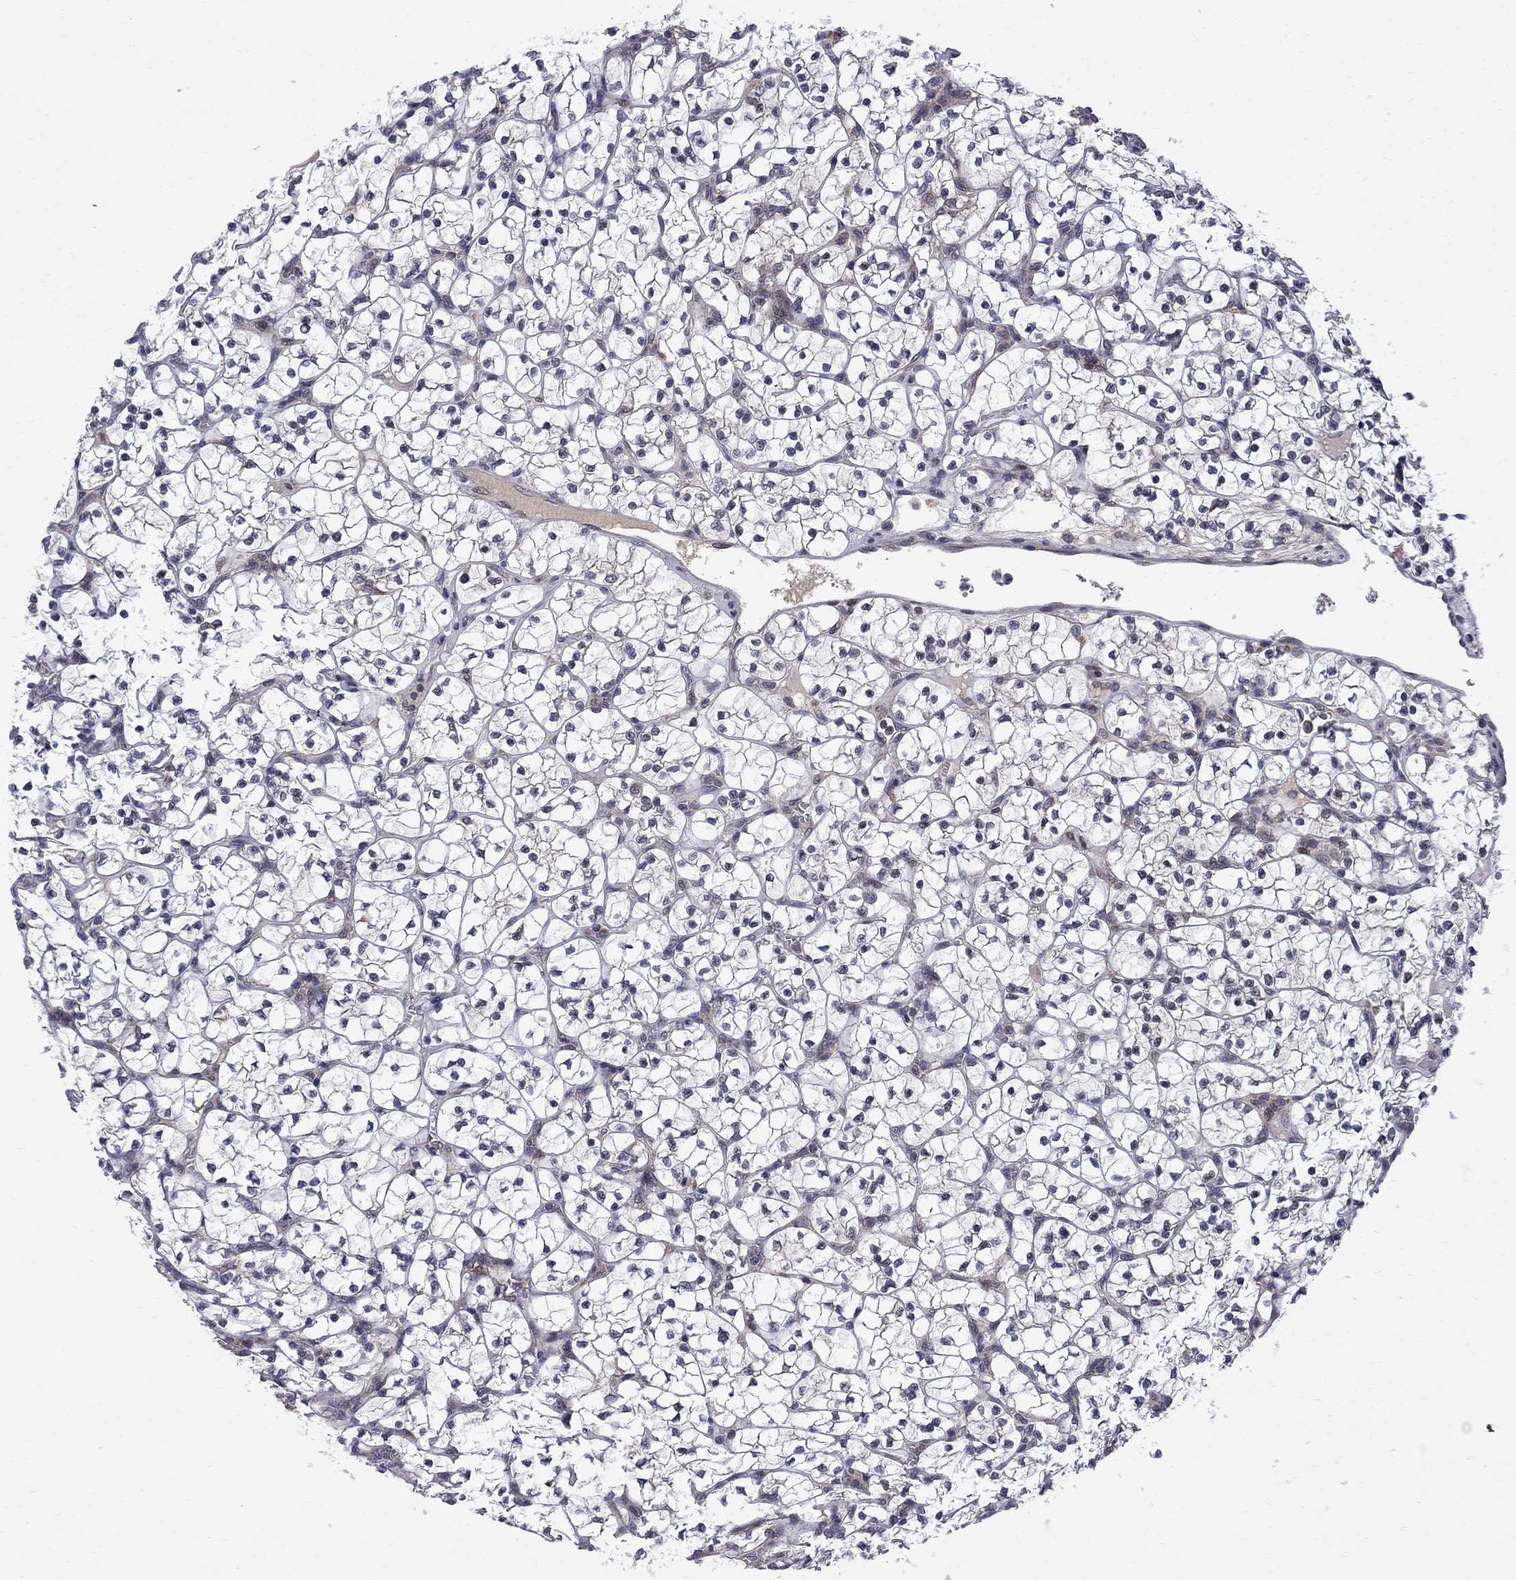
{"staining": {"intensity": "negative", "quantity": "none", "location": "none"}, "tissue": "renal cancer", "cell_type": "Tumor cells", "image_type": "cancer", "snomed": [{"axis": "morphology", "description": "Adenocarcinoma, NOS"}, {"axis": "topography", "description": "Kidney"}], "caption": "A micrograph of renal adenocarcinoma stained for a protein shows no brown staining in tumor cells.", "gene": "CNOT11", "patient": {"sex": "female", "age": 89}}